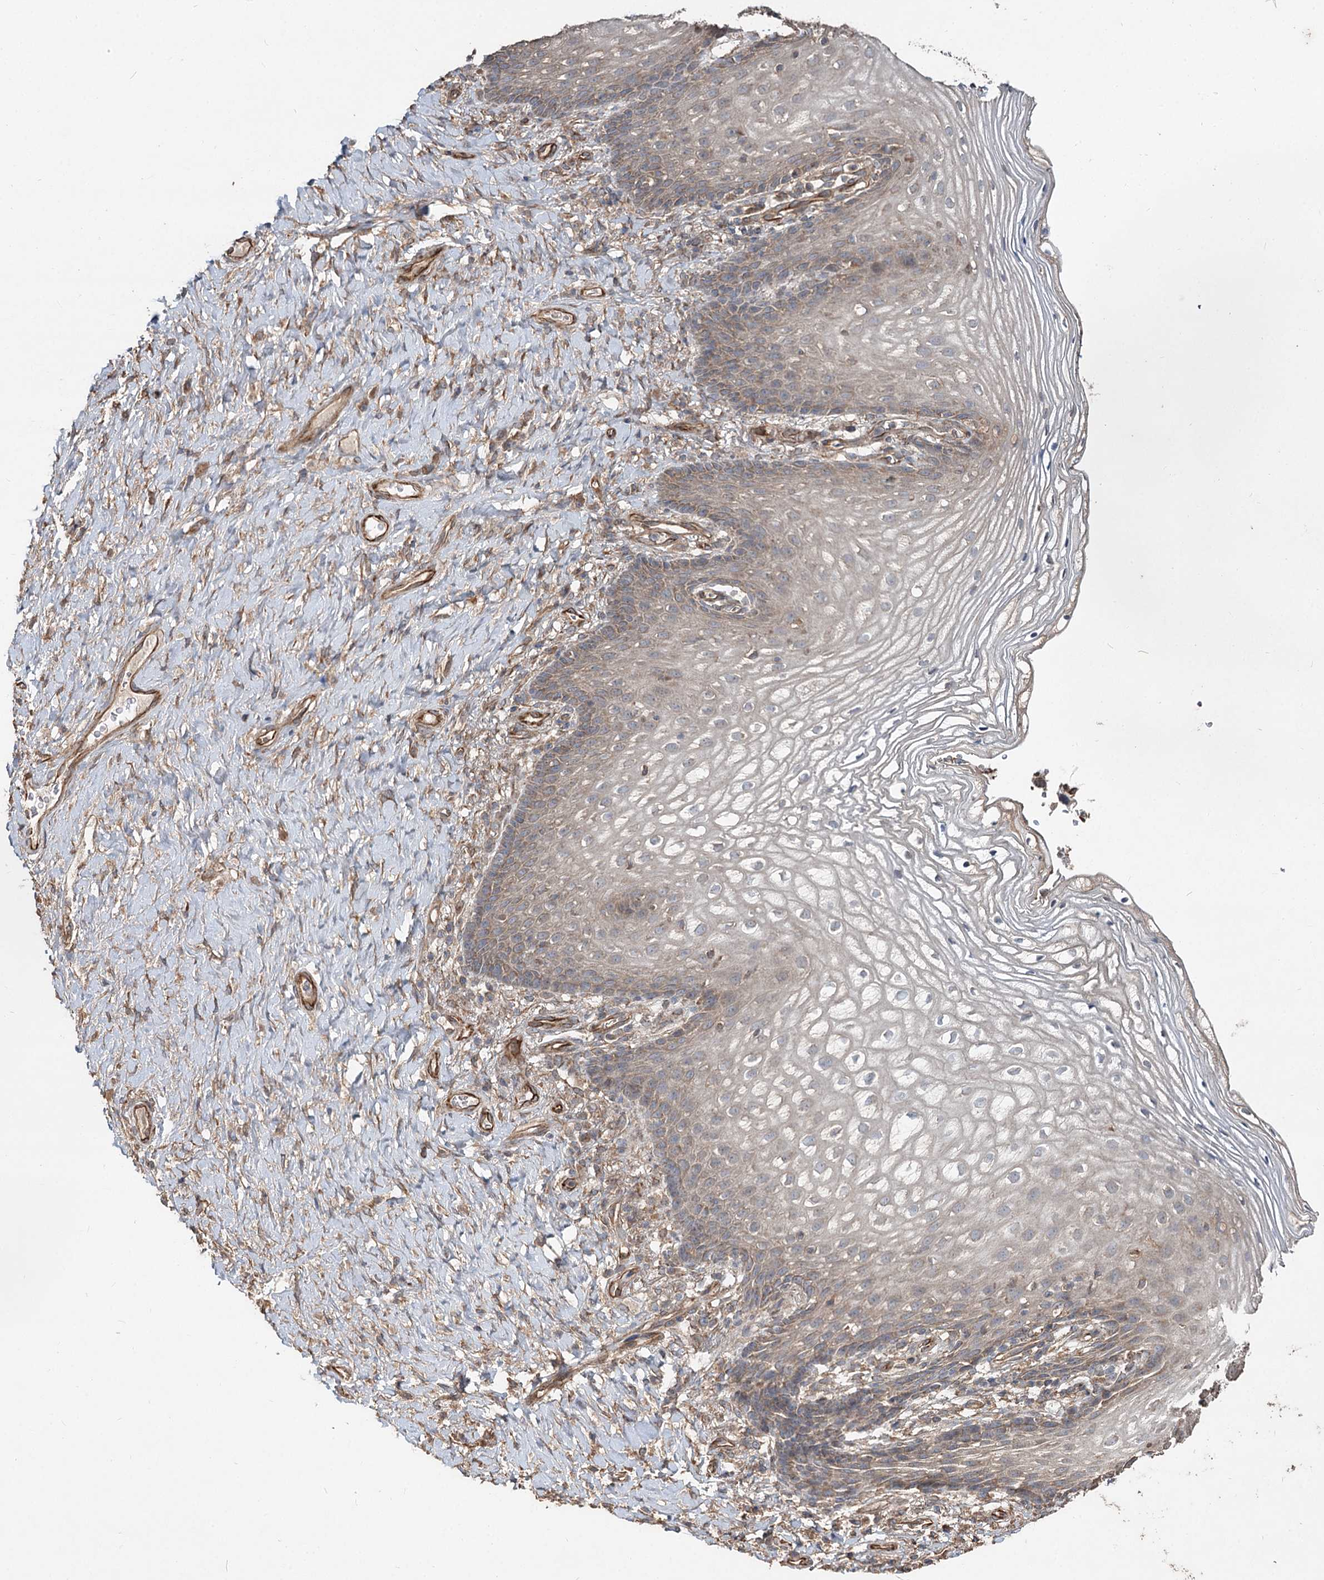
{"staining": {"intensity": "weak", "quantity": "25%-75%", "location": "cytoplasmic/membranous"}, "tissue": "vagina", "cell_type": "Squamous epithelial cells", "image_type": "normal", "snomed": [{"axis": "morphology", "description": "Normal tissue, NOS"}, {"axis": "topography", "description": "Vagina"}], "caption": "IHC staining of unremarkable vagina, which reveals low levels of weak cytoplasmic/membranous expression in approximately 25%-75% of squamous epithelial cells indicating weak cytoplasmic/membranous protein positivity. The staining was performed using DAB (brown) for protein detection and nuclei were counterstained in hematoxylin (blue).", "gene": "SPART", "patient": {"sex": "female", "age": 60}}